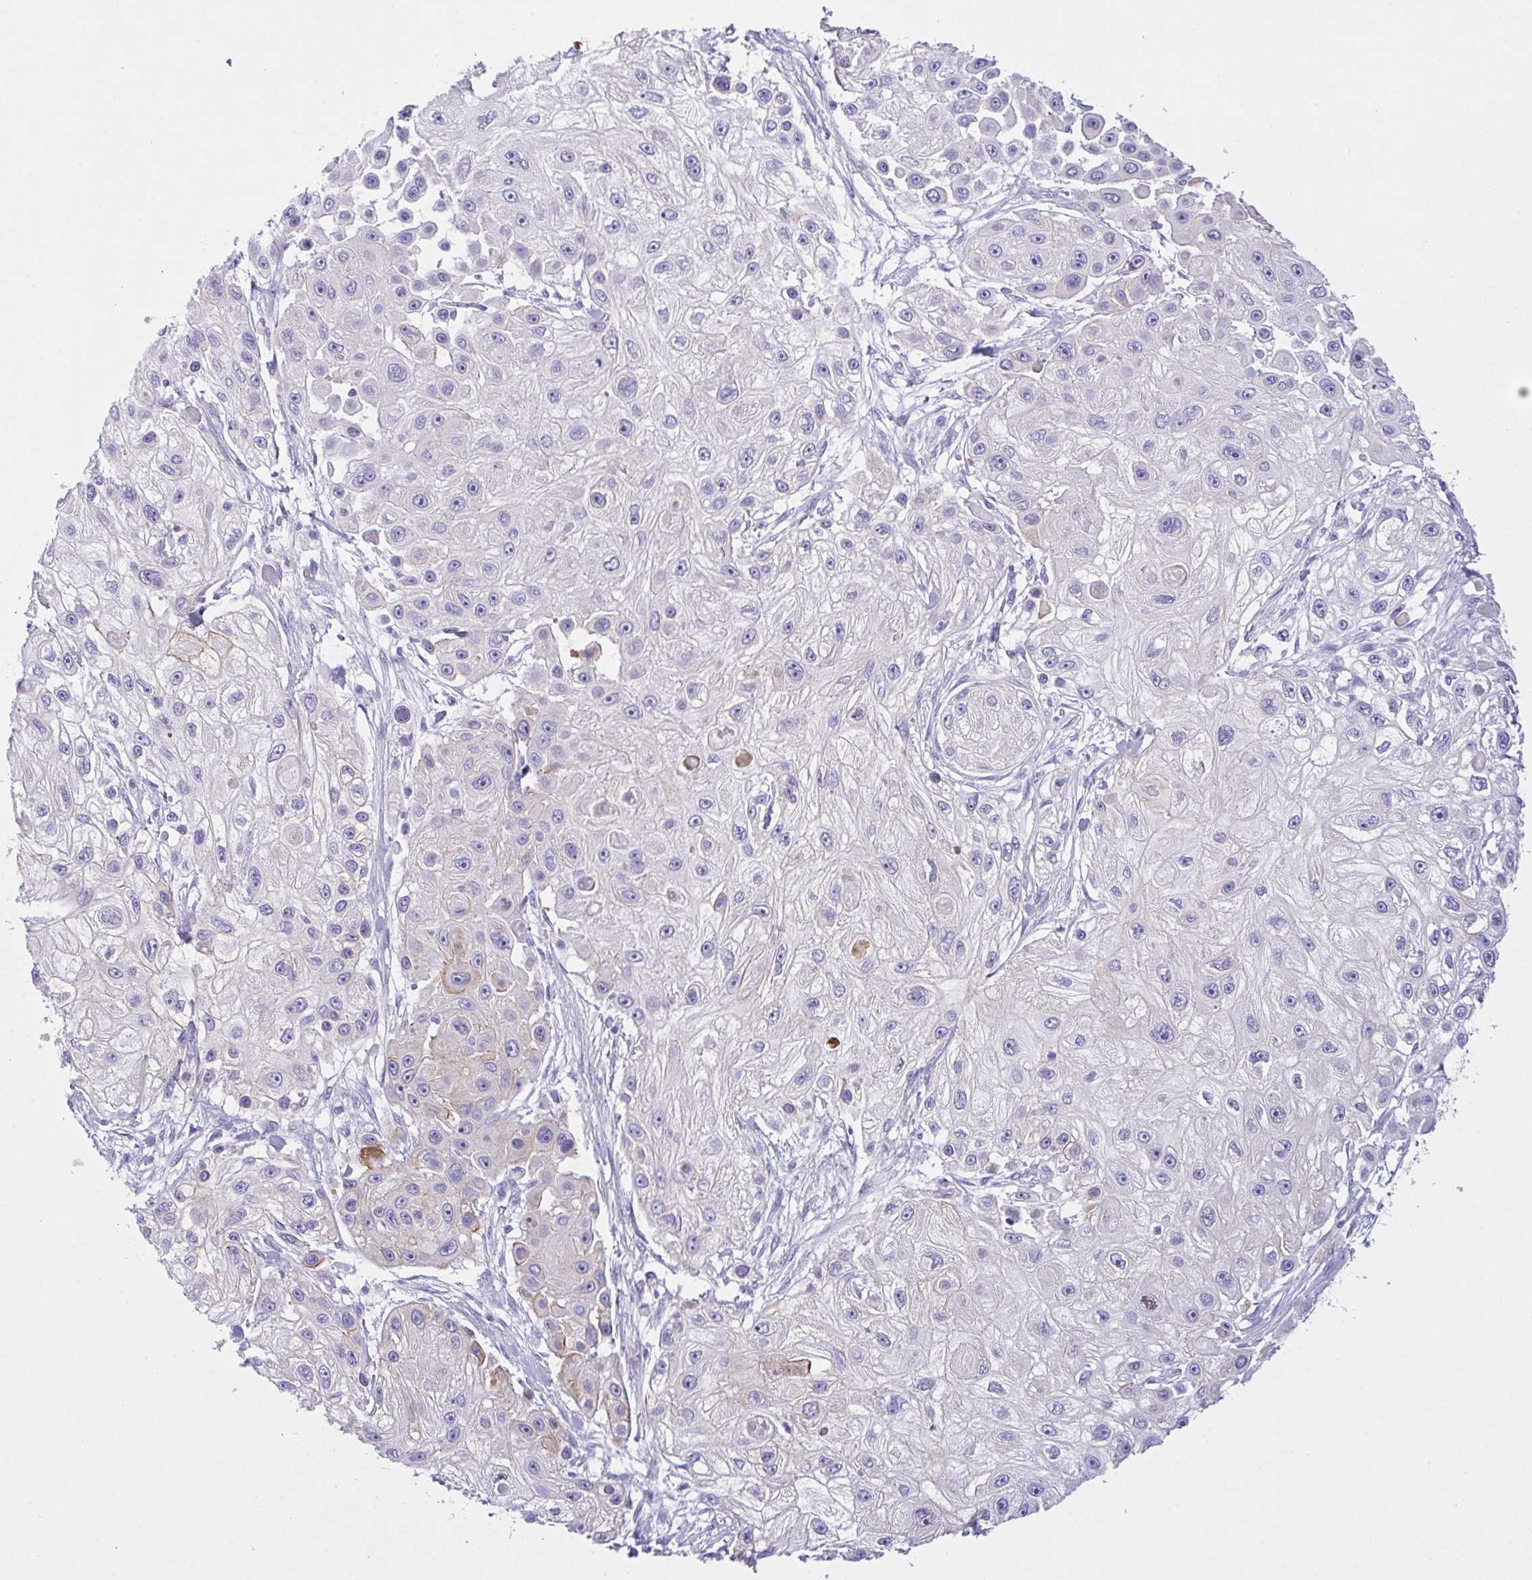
{"staining": {"intensity": "weak", "quantity": "<25%", "location": "cytoplasmic/membranous"}, "tissue": "skin cancer", "cell_type": "Tumor cells", "image_type": "cancer", "snomed": [{"axis": "morphology", "description": "Squamous cell carcinoma, NOS"}, {"axis": "topography", "description": "Skin"}], "caption": "IHC photomicrograph of neoplastic tissue: human skin cancer stained with DAB (3,3'-diaminobenzidine) displays no significant protein positivity in tumor cells.", "gene": "FBXL20", "patient": {"sex": "male", "age": 67}}